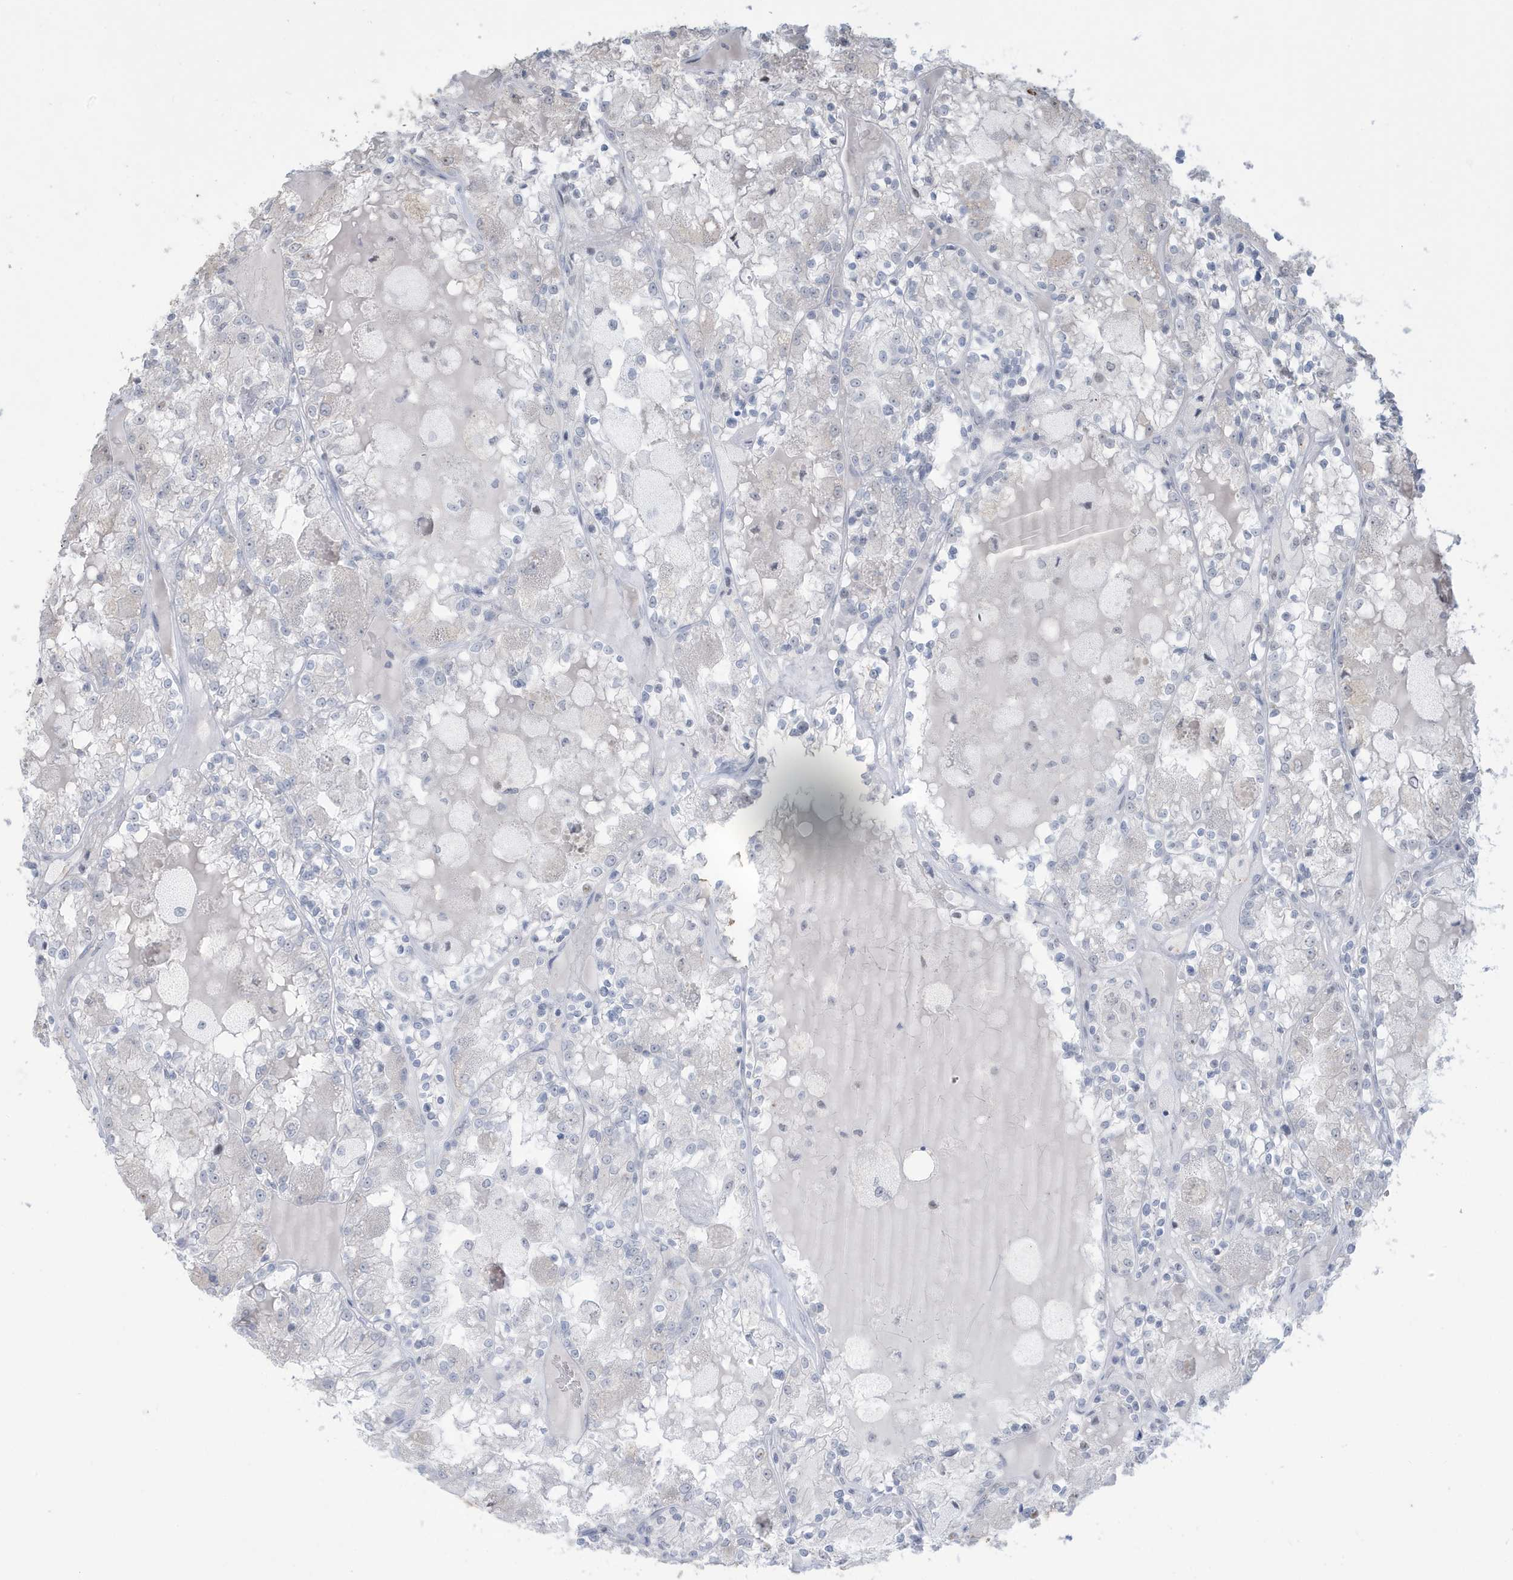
{"staining": {"intensity": "negative", "quantity": "none", "location": "none"}, "tissue": "renal cancer", "cell_type": "Tumor cells", "image_type": "cancer", "snomed": [{"axis": "morphology", "description": "Adenocarcinoma, NOS"}, {"axis": "topography", "description": "Kidney"}], "caption": "The photomicrograph exhibits no staining of tumor cells in renal adenocarcinoma.", "gene": "FNDC1", "patient": {"sex": "female", "age": 56}}